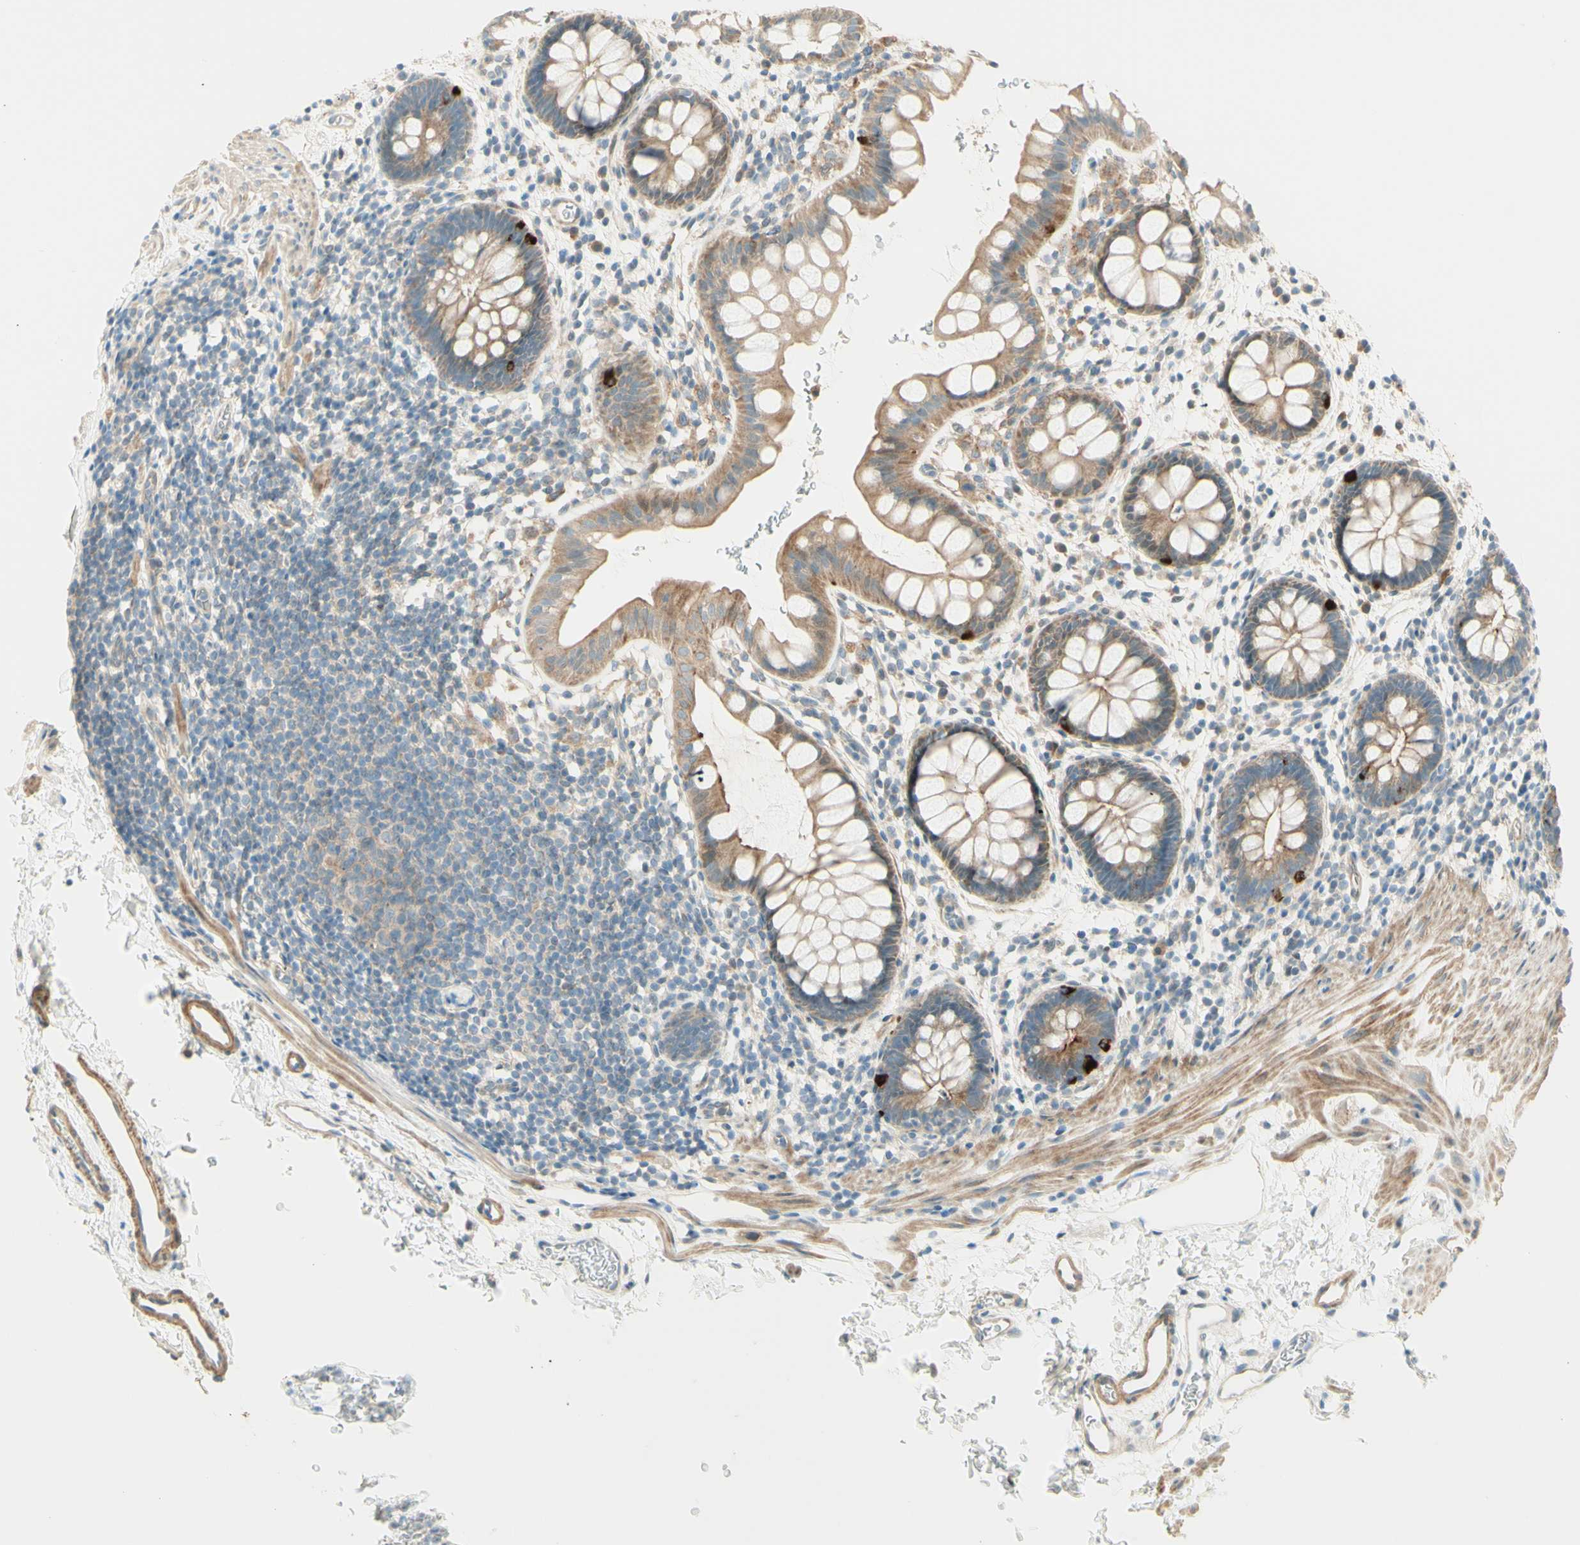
{"staining": {"intensity": "strong", "quantity": "<25%", "location": "cytoplasmic/membranous"}, "tissue": "rectum", "cell_type": "Glandular cells", "image_type": "normal", "snomed": [{"axis": "morphology", "description": "Normal tissue, NOS"}, {"axis": "topography", "description": "Rectum"}], "caption": "Immunohistochemical staining of normal human rectum exhibits strong cytoplasmic/membranous protein staining in approximately <25% of glandular cells.", "gene": "PROM1", "patient": {"sex": "female", "age": 24}}